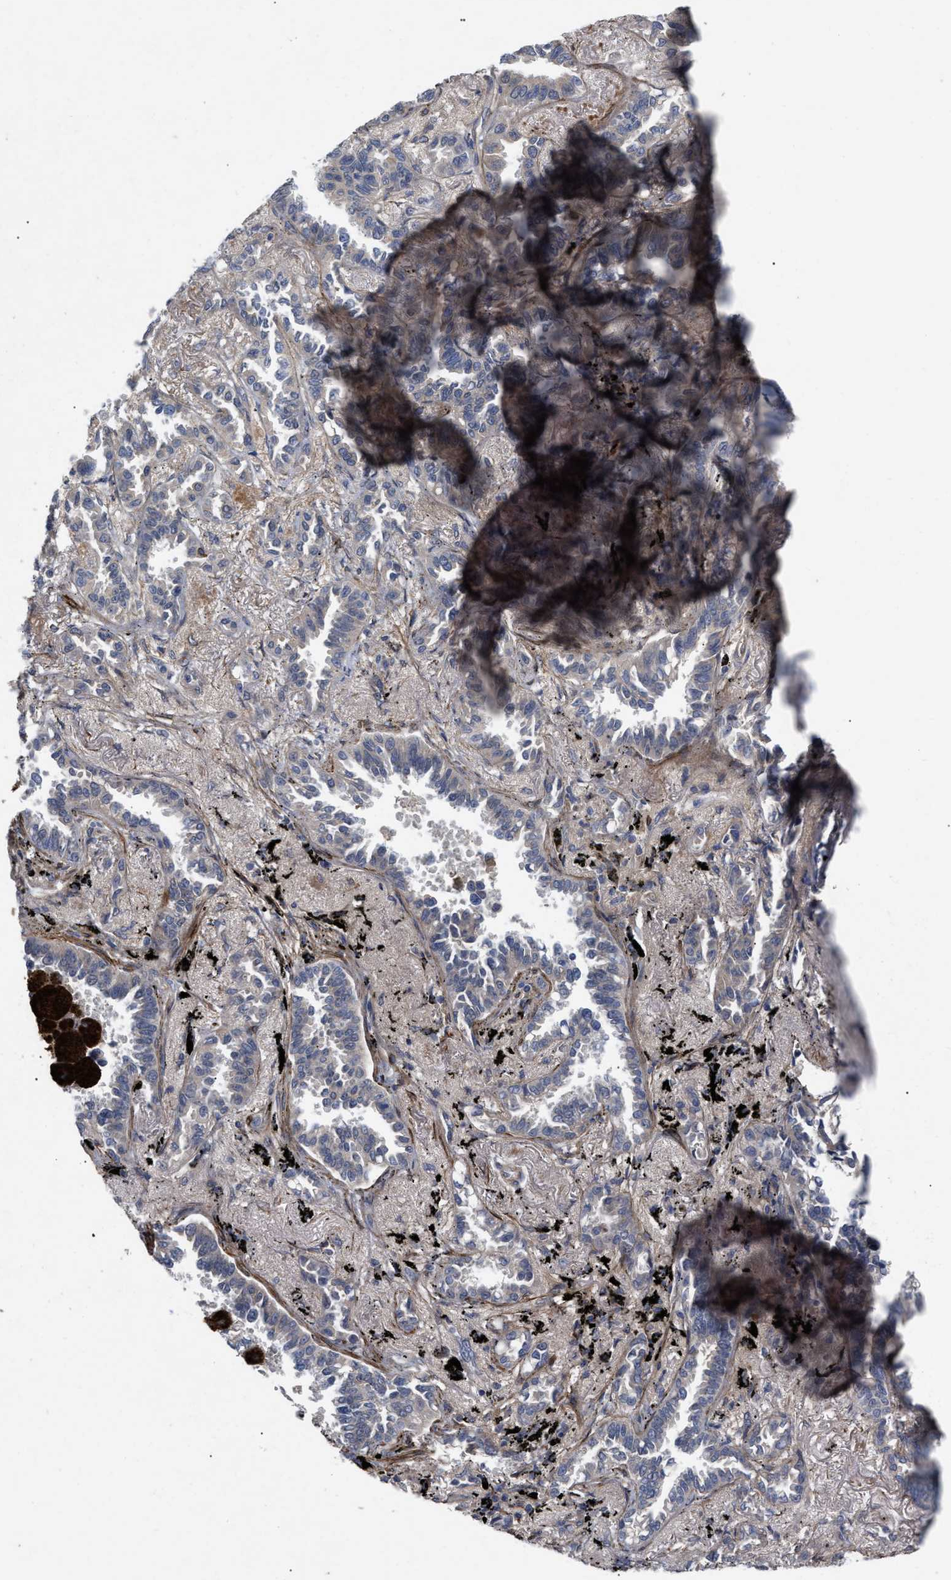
{"staining": {"intensity": "negative", "quantity": "none", "location": "none"}, "tissue": "lung cancer", "cell_type": "Tumor cells", "image_type": "cancer", "snomed": [{"axis": "morphology", "description": "Adenocarcinoma, NOS"}, {"axis": "topography", "description": "Lung"}], "caption": "Protein analysis of lung cancer exhibits no significant staining in tumor cells.", "gene": "ST6GALNAC6", "patient": {"sex": "male", "age": 59}}